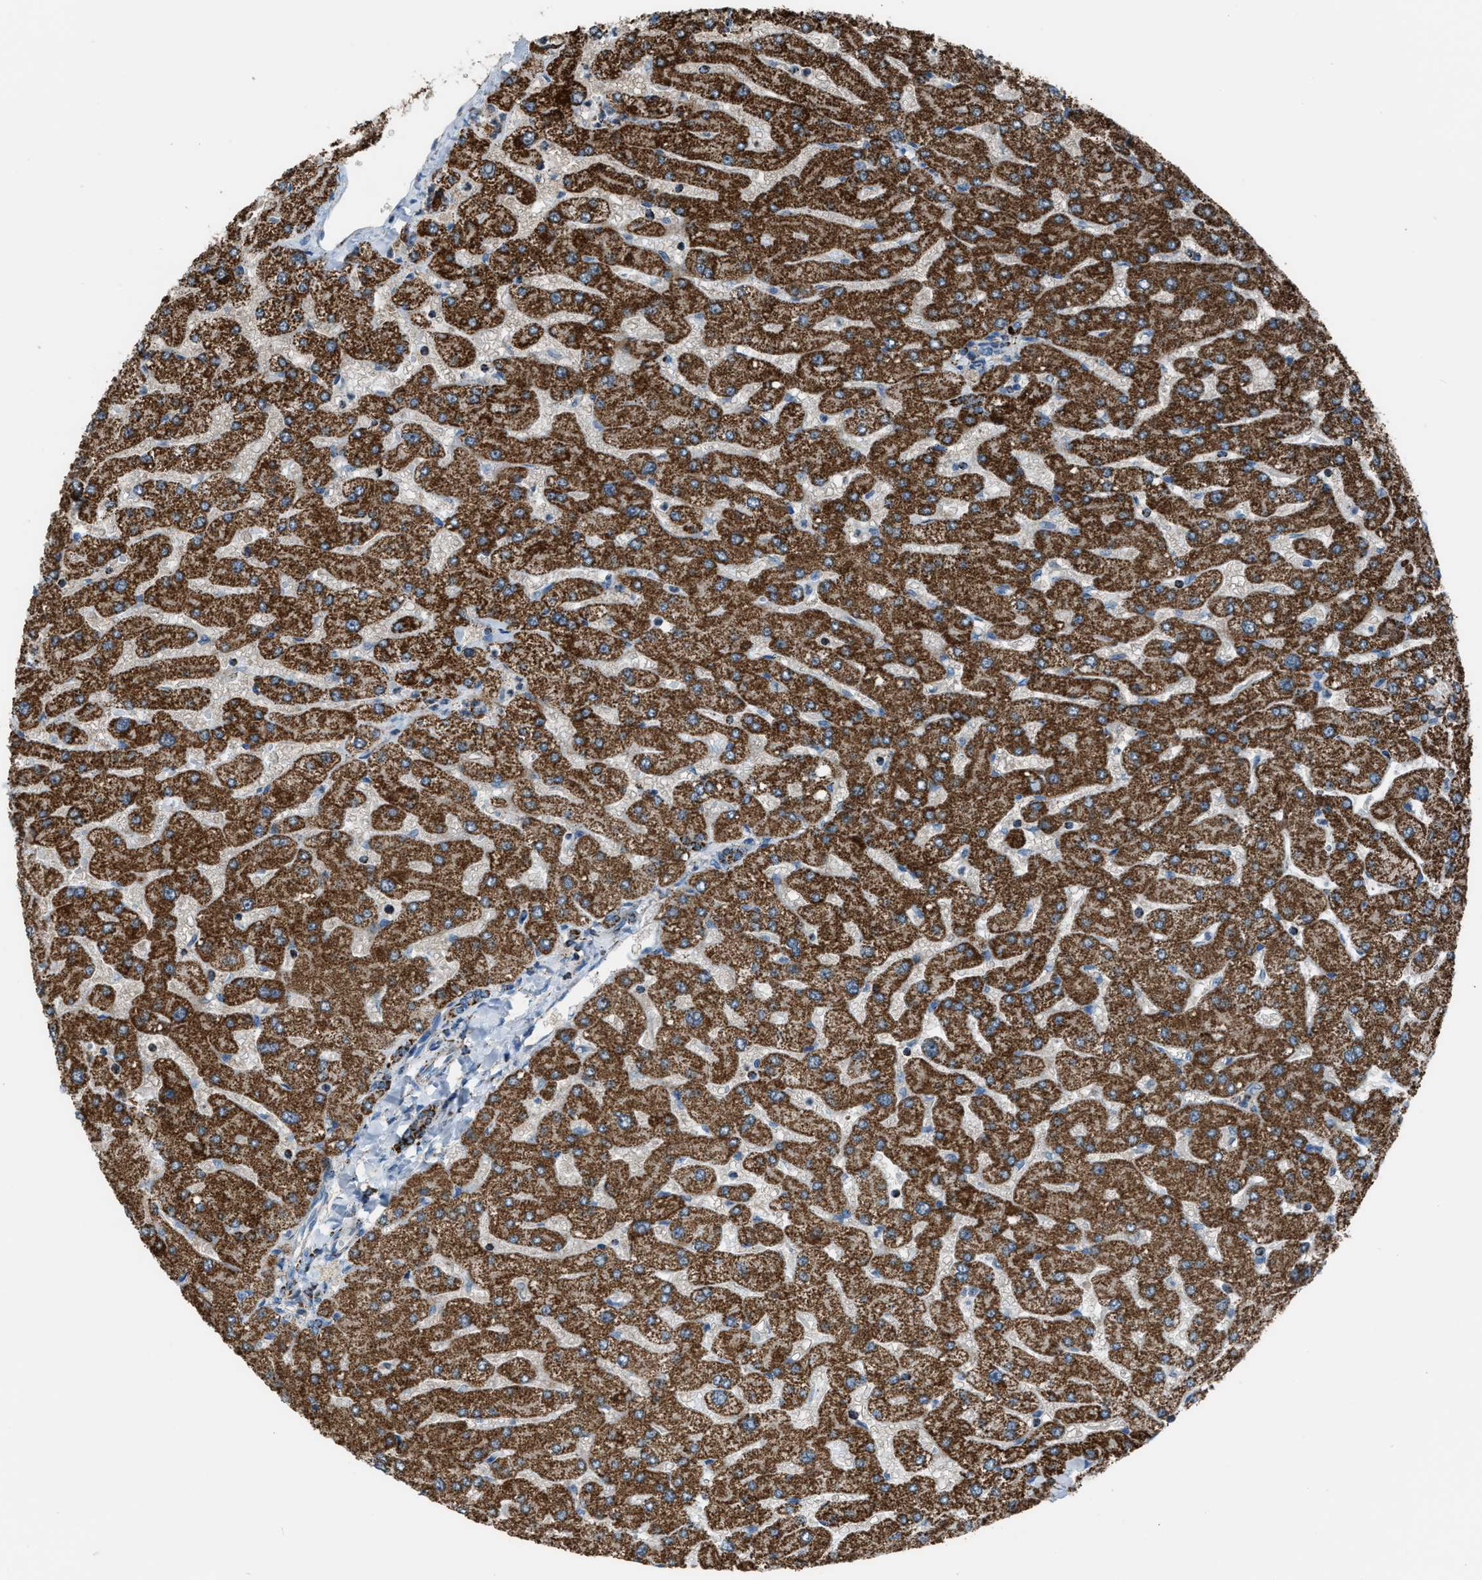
{"staining": {"intensity": "moderate", "quantity": ">75%", "location": "cytoplasmic/membranous"}, "tissue": "liver", "cell_type": "Cholangiocytes", "image_type": "normal", "snomed": [{"axis": "morphology", "description": "Normal tissue, NOS"}, {"axis": "topography", "description": "Liver"}], "caption": "A high-resolution image shows immunohistochemistry staining of unremarkable liver, which displays moderate cytoplasmic/membranous expression in approximately >75% of cholangiocytes.", "gene": "MDH2", "patient": {"sex": "male", "age": 55}}